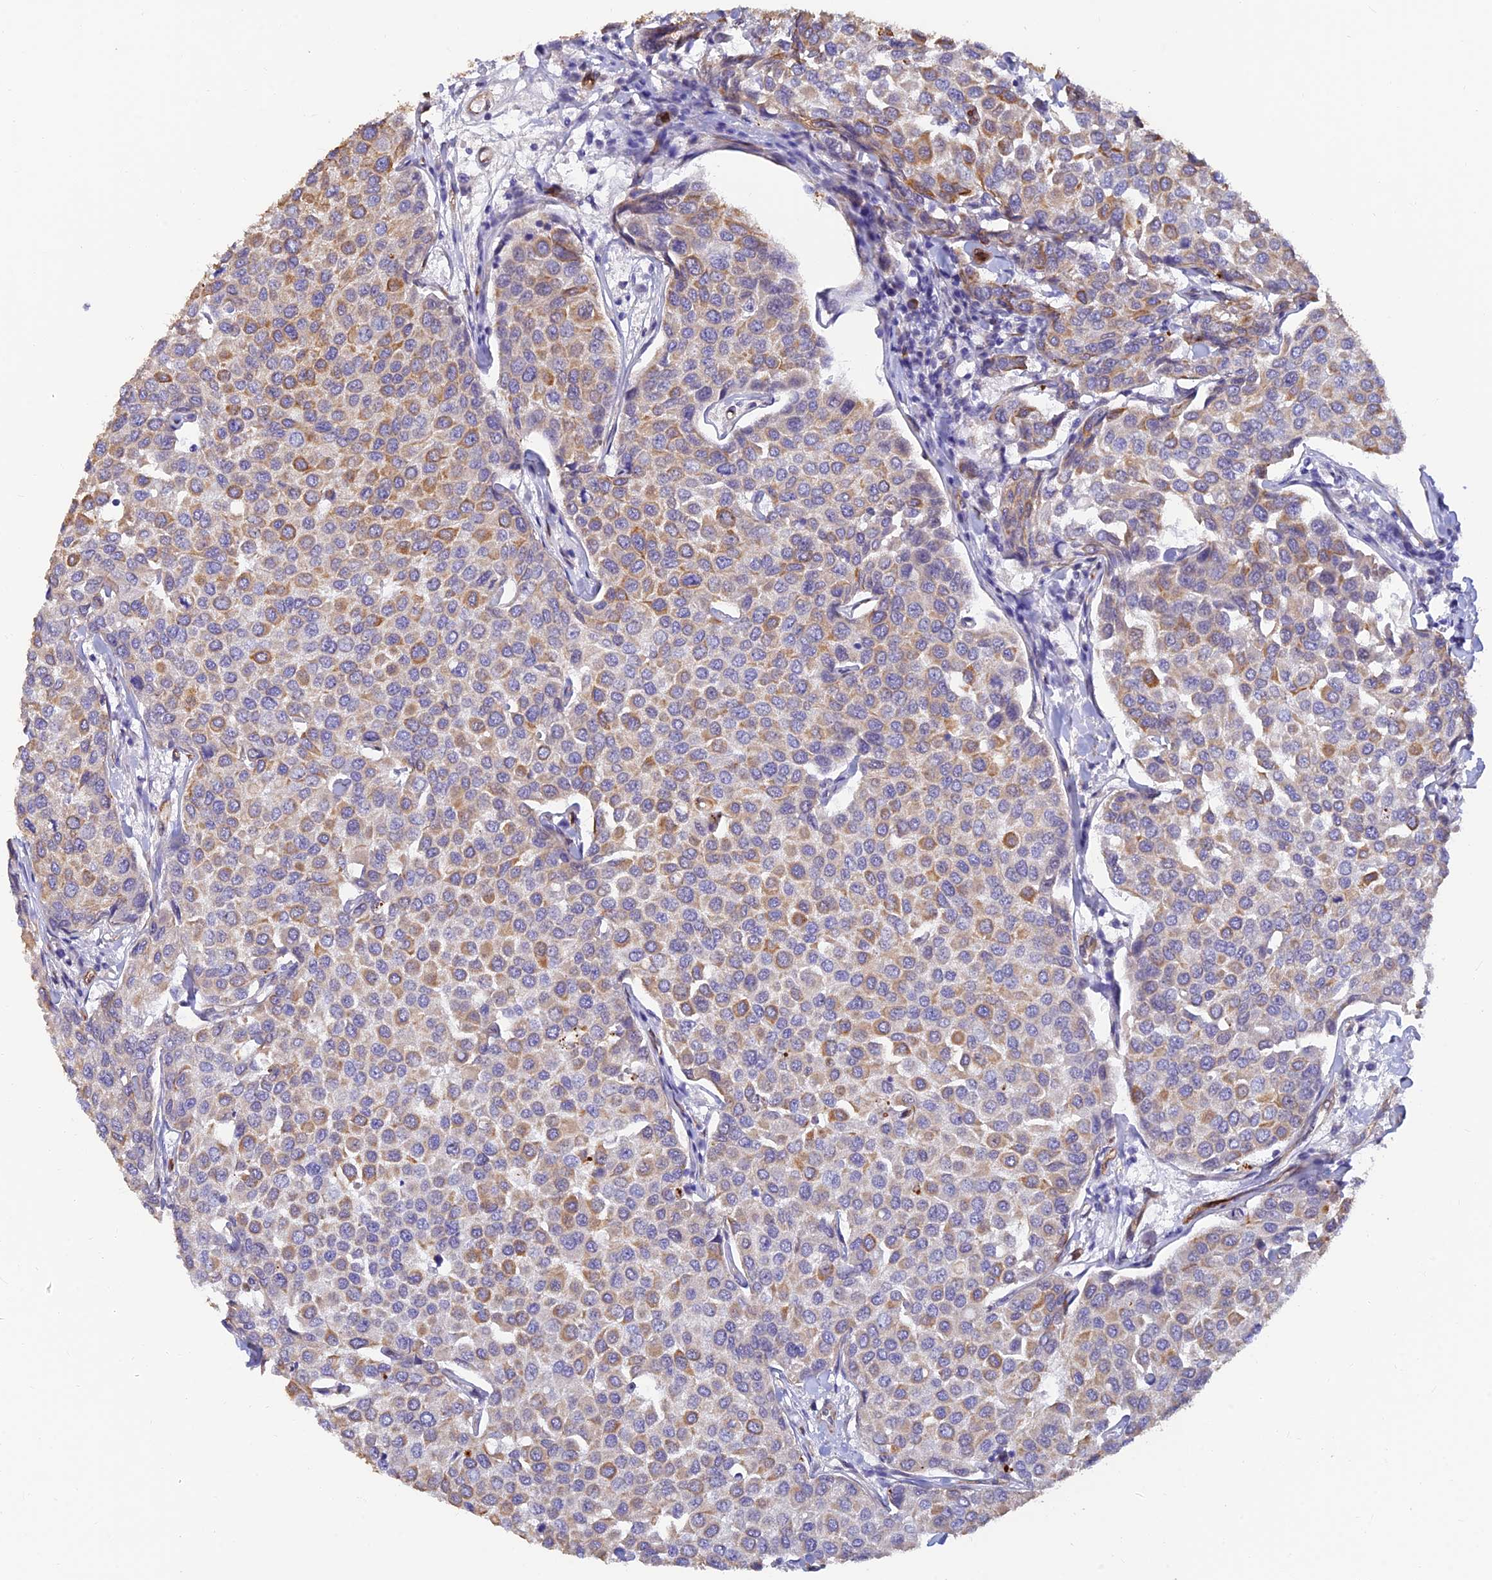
{"staining": {"intensity": "moderate", "quantity": ">75%", "location": "cytoplasmic/membranous"}, "tissue": "breast cancer", "cell_type": "Tumor cells", "image_type": "cancer", "snomed": [{"axis": "morphology", "description": "Duct carcinoma"}, {"axis": "topography", "description": "Breast"}], "caption": "Immunohistochemistry (DAB) staining of breast cancer (infiltrating ductal carcinoma) shows moderate cytoplasmic/membranous protein positivity in approximately >75% of tumor cells.", "gene": "ALDH1L2", "patient": {"sex": "female", "age": 55}}